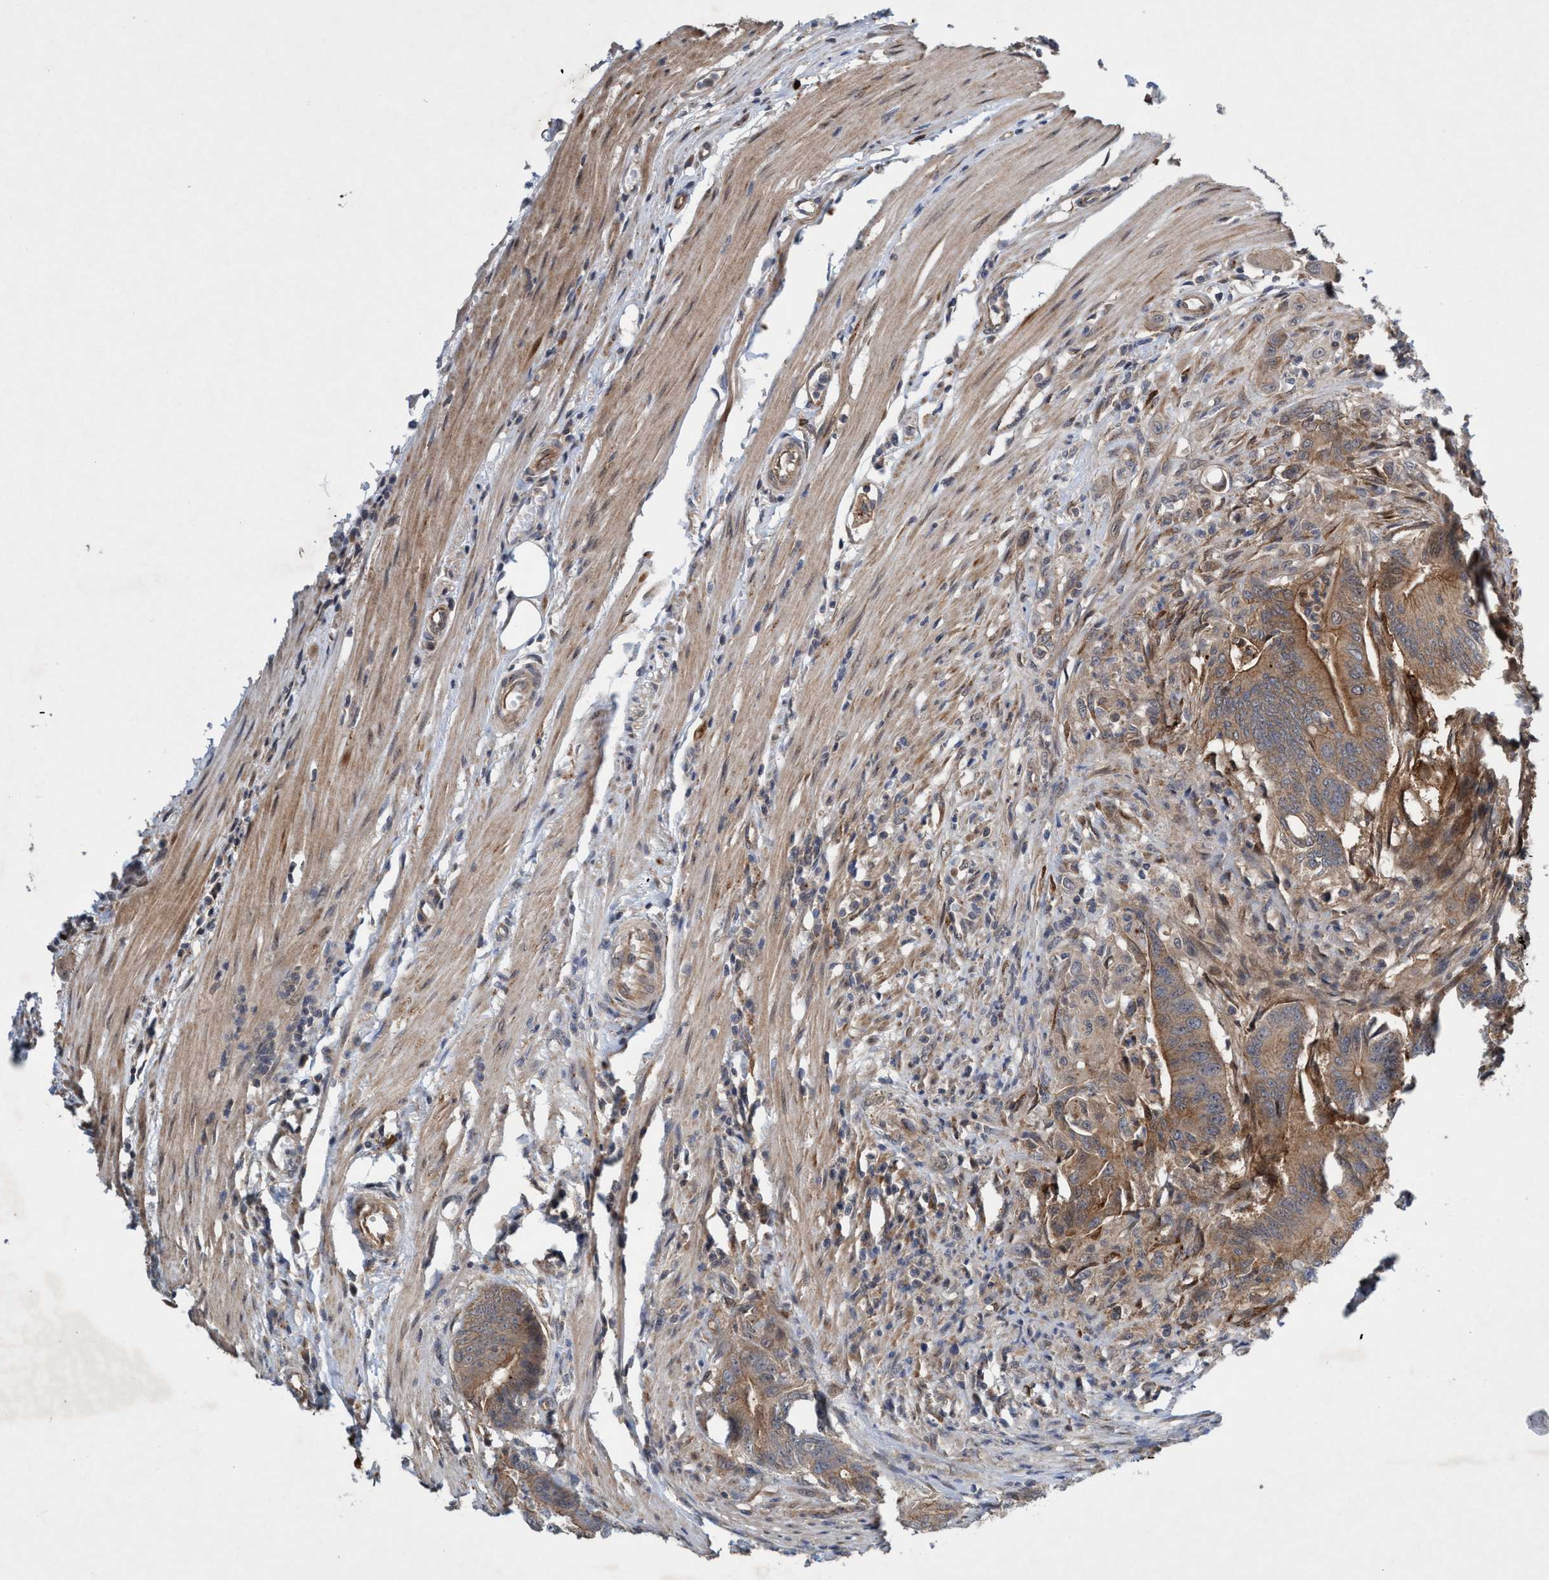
{"staining": {"intensity": "moderate", "quantity": ">75%", "location": "cytoplasmic/membranous"}, "tissue": "colorectal cancer", "cell_type": "Tumor cells", "image_type": "cancer", "snomed": [{"axis": "morphology", "description": "Adenoma, NOS"}, {"axis": "morphology", "description": "Adenocarcinoma, NOS"}, {"axis": "topography", "description": "Colon"}], "caption": "High-power microscopy captured an immunohistochemistry (IHC) photomicrograph of colorectal cancer (adenocarcinoma), revealing moderate cytoplasmic/membranous expression in approximately >75% of tumor cells. The staining was performed using DAB (3,3'-diaminobenzidine), with brown indicating positive protein expression. Nuclei are stained blue with hematoxylin.", "gene": "TRIM65", "patient": {"sex": "male", "age": 79}}